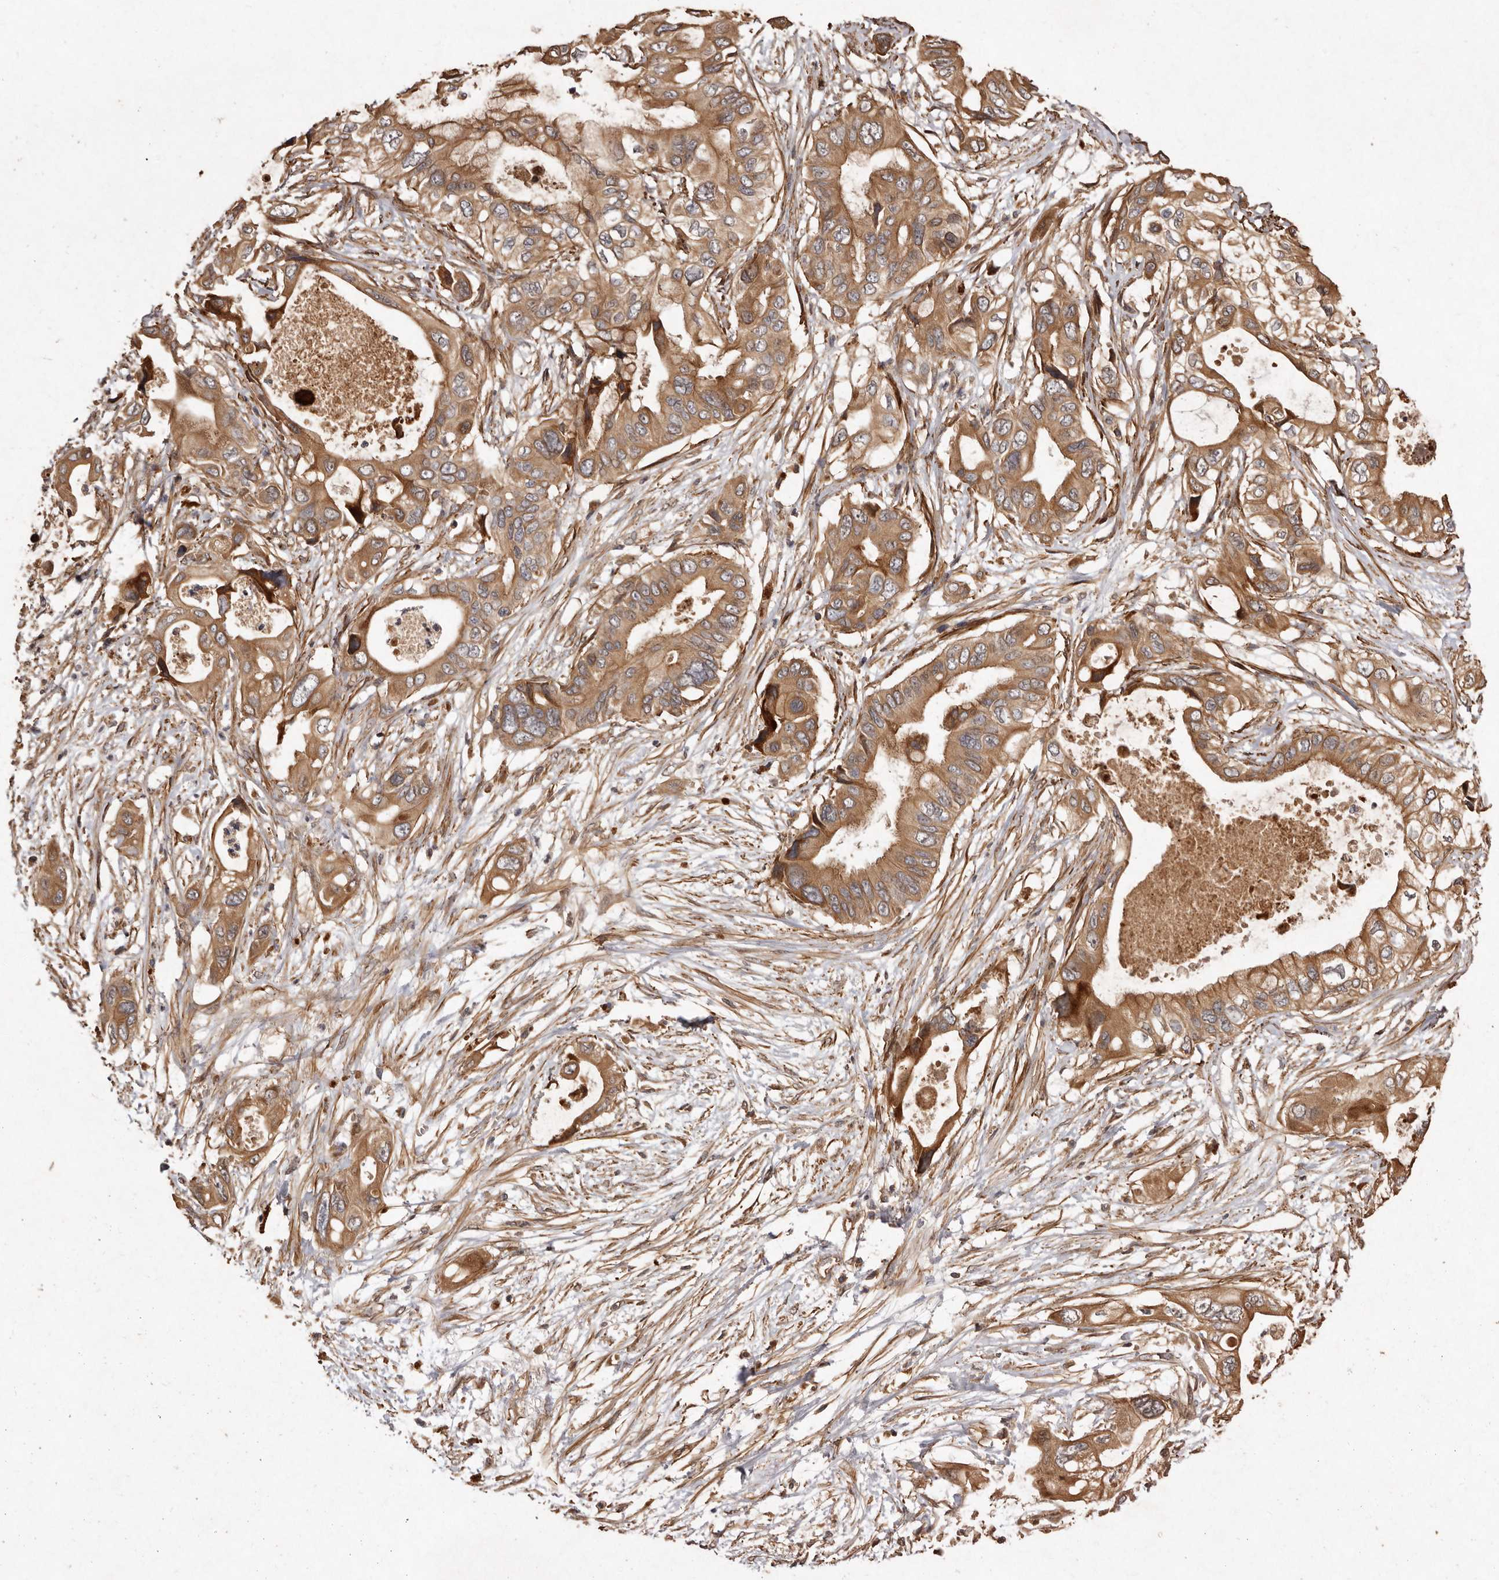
{"staining": {"intensity": "moderate", "quantity": ">75%", "location": "cytoplasmic/membranous"}, "tissue": "pancreatic cancer", "cell_type": "Tumor cells", "image_type": "cancer", "snomed": [{"axis": "morphology", "description": "Adenocarcinoma, NOS"}, {"axis": "topography", "description": "Pancreas"}], "caption": "Immunohistochemical staining of pancreatic cancer reveals medium levels of moderate cytoplasmic/membranous staining in about >75% of tumor cells. The staining was performed using DAB, with brown indicating positive protein expression. Nuclei are stained blue with hematoxylin.", "gene": "SEMA3A", "patient": {"sex": "male", "age": 66}}